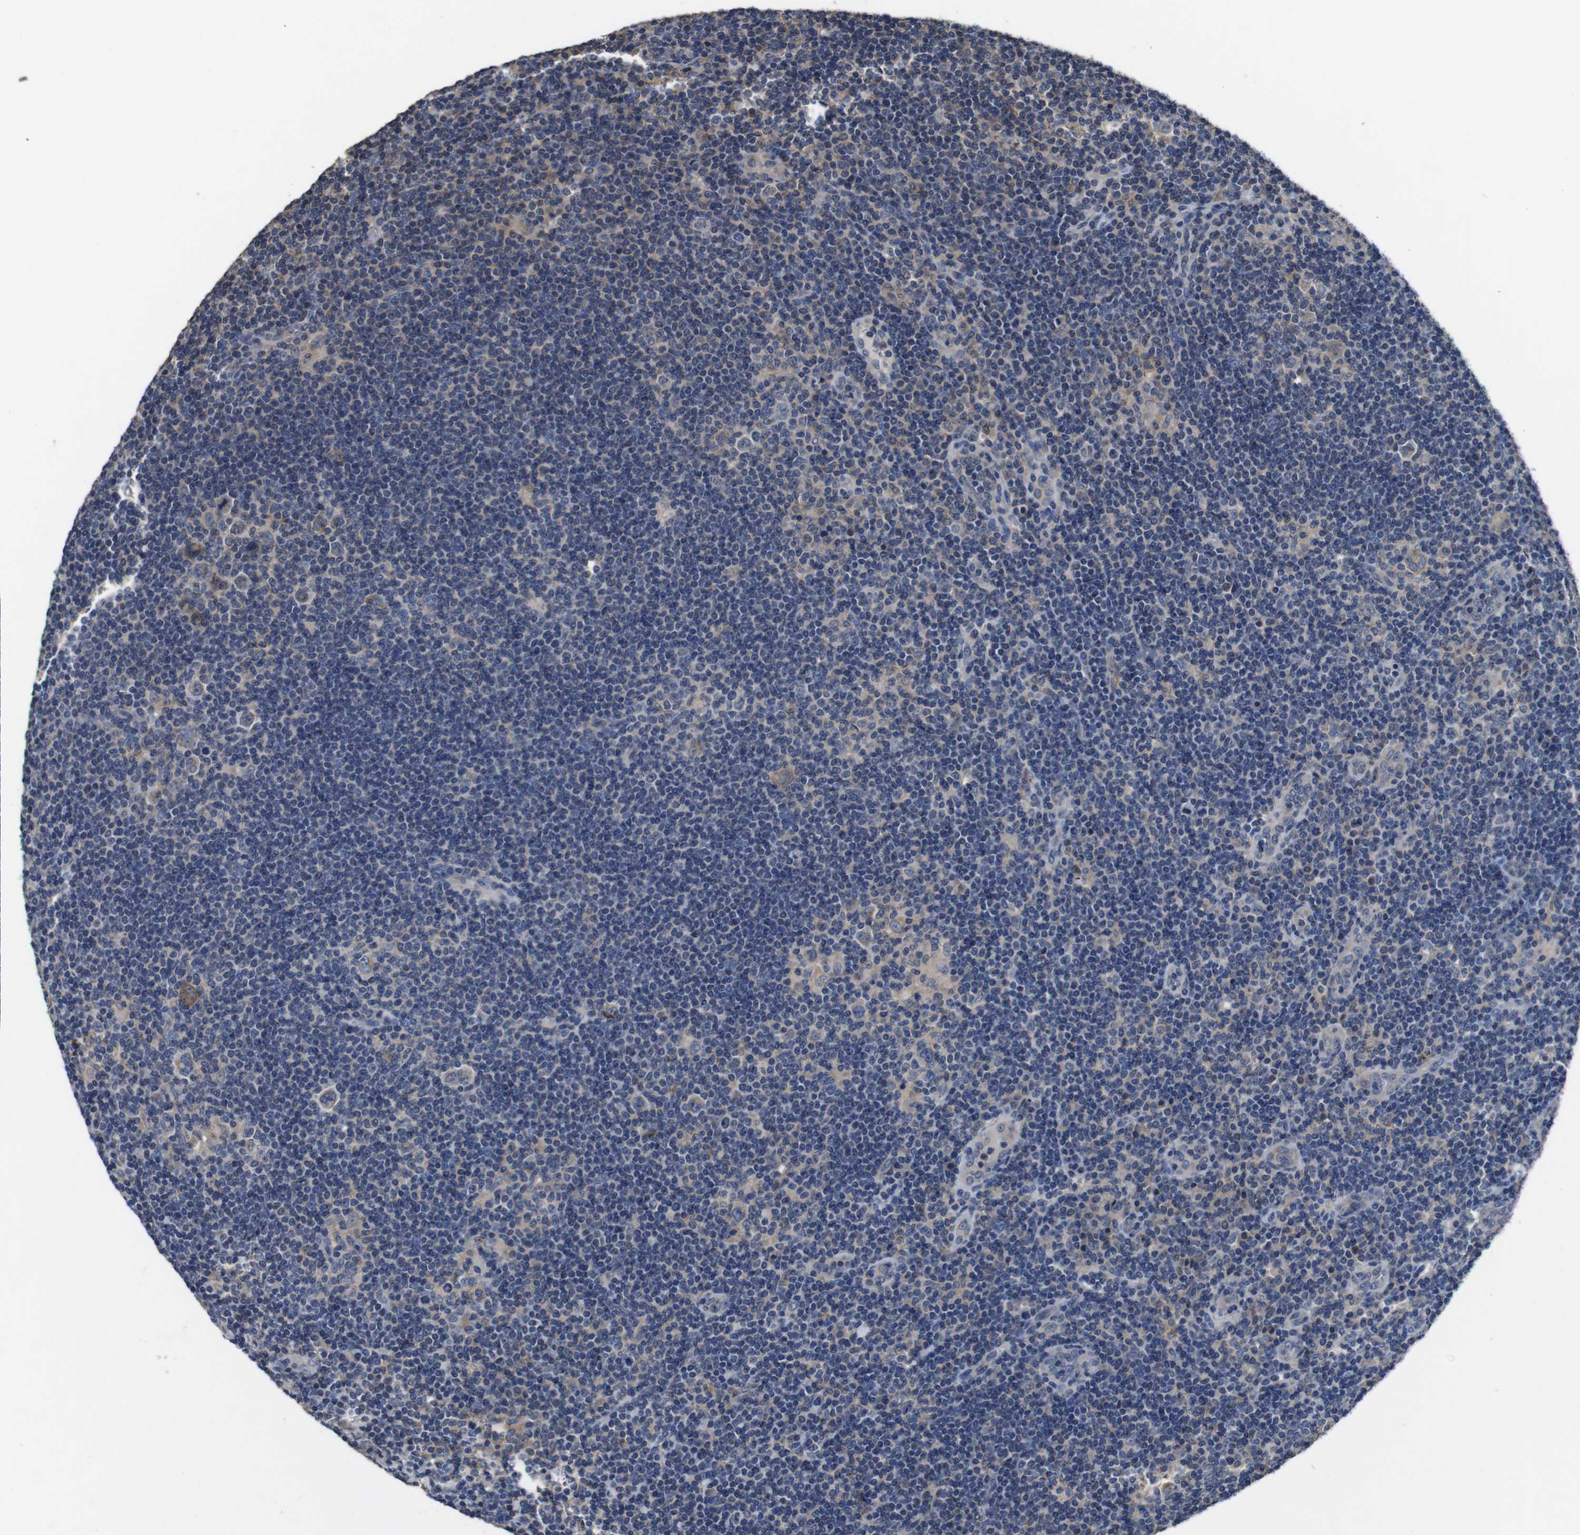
{"staining": {"intensity": "weak", "quantity": ">75%", "location": "cytoplasmic/membranous"}, "tissue": "lymphoma", "cell_type": "Tumor cells", "image_type": "cancer", "snomed": [{"axis": "morphology", "description": "Hodgkin's disease, NOS"}, {"axis": "topography", "description": "Lymph node"}], "caption": "Immunohistochemical staining of Hodgkin's disease shows low levels of weak cytoplasmic/membranous staining in approximately >75% of tumor cells.", "gene": "GLIPR1", "patient": {"sex": "female", "age": 57}}